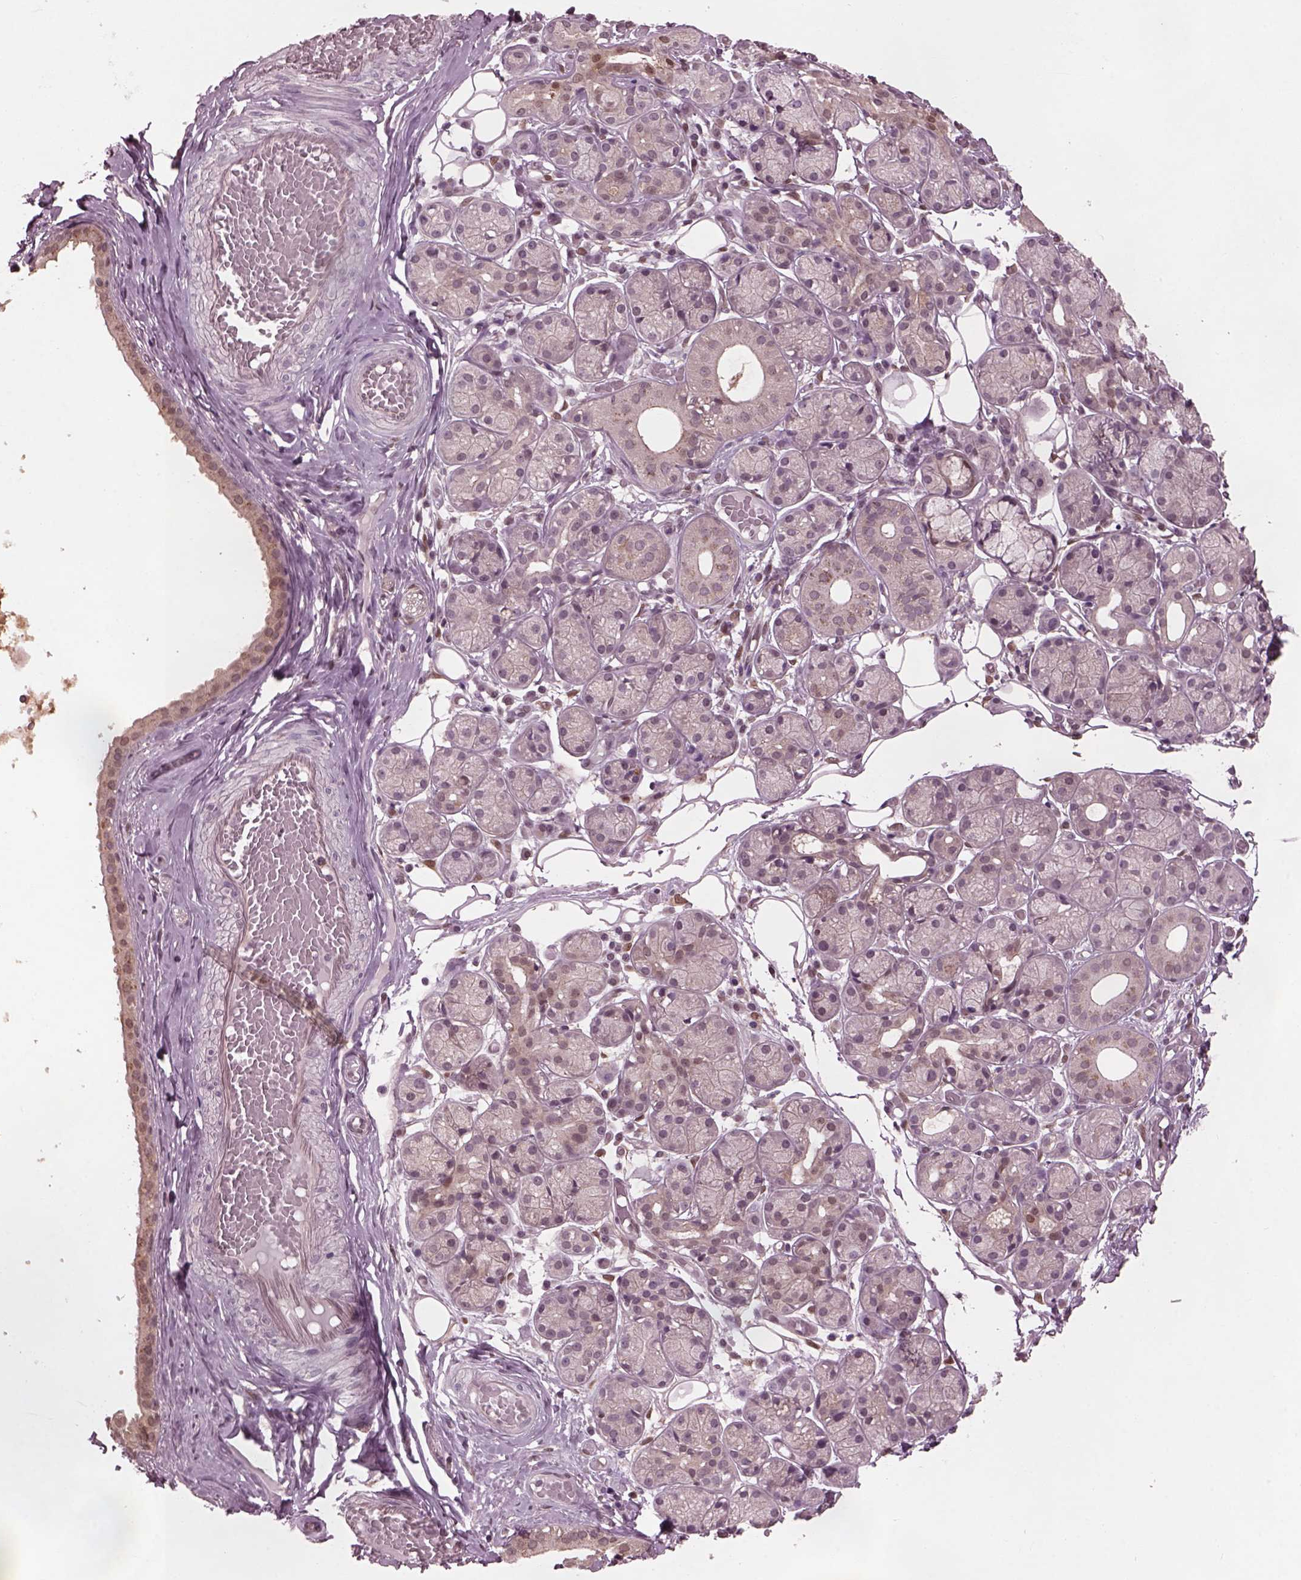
{"staining": {"intensity": "weak", "quantity": "<25%", "location": "cytoplasmic/membranous"}, "tissue": "salivary gland", "cell_type": "Glandular cells", "image_type": "normal", "snomed": [{"axis": "morphology", "description": "Normal tissue, NOS"}, {"axis": "topography", "description": "Salivary gland"}, {"axis": "topography", "description": "Peripheral nerve tissue"}], "caption": "Protein analysis of normal salivary gland demonstrates no significant expression in glandular cells.", "gene": "SRI", "patient": {"sex": "male", "age": 71}}